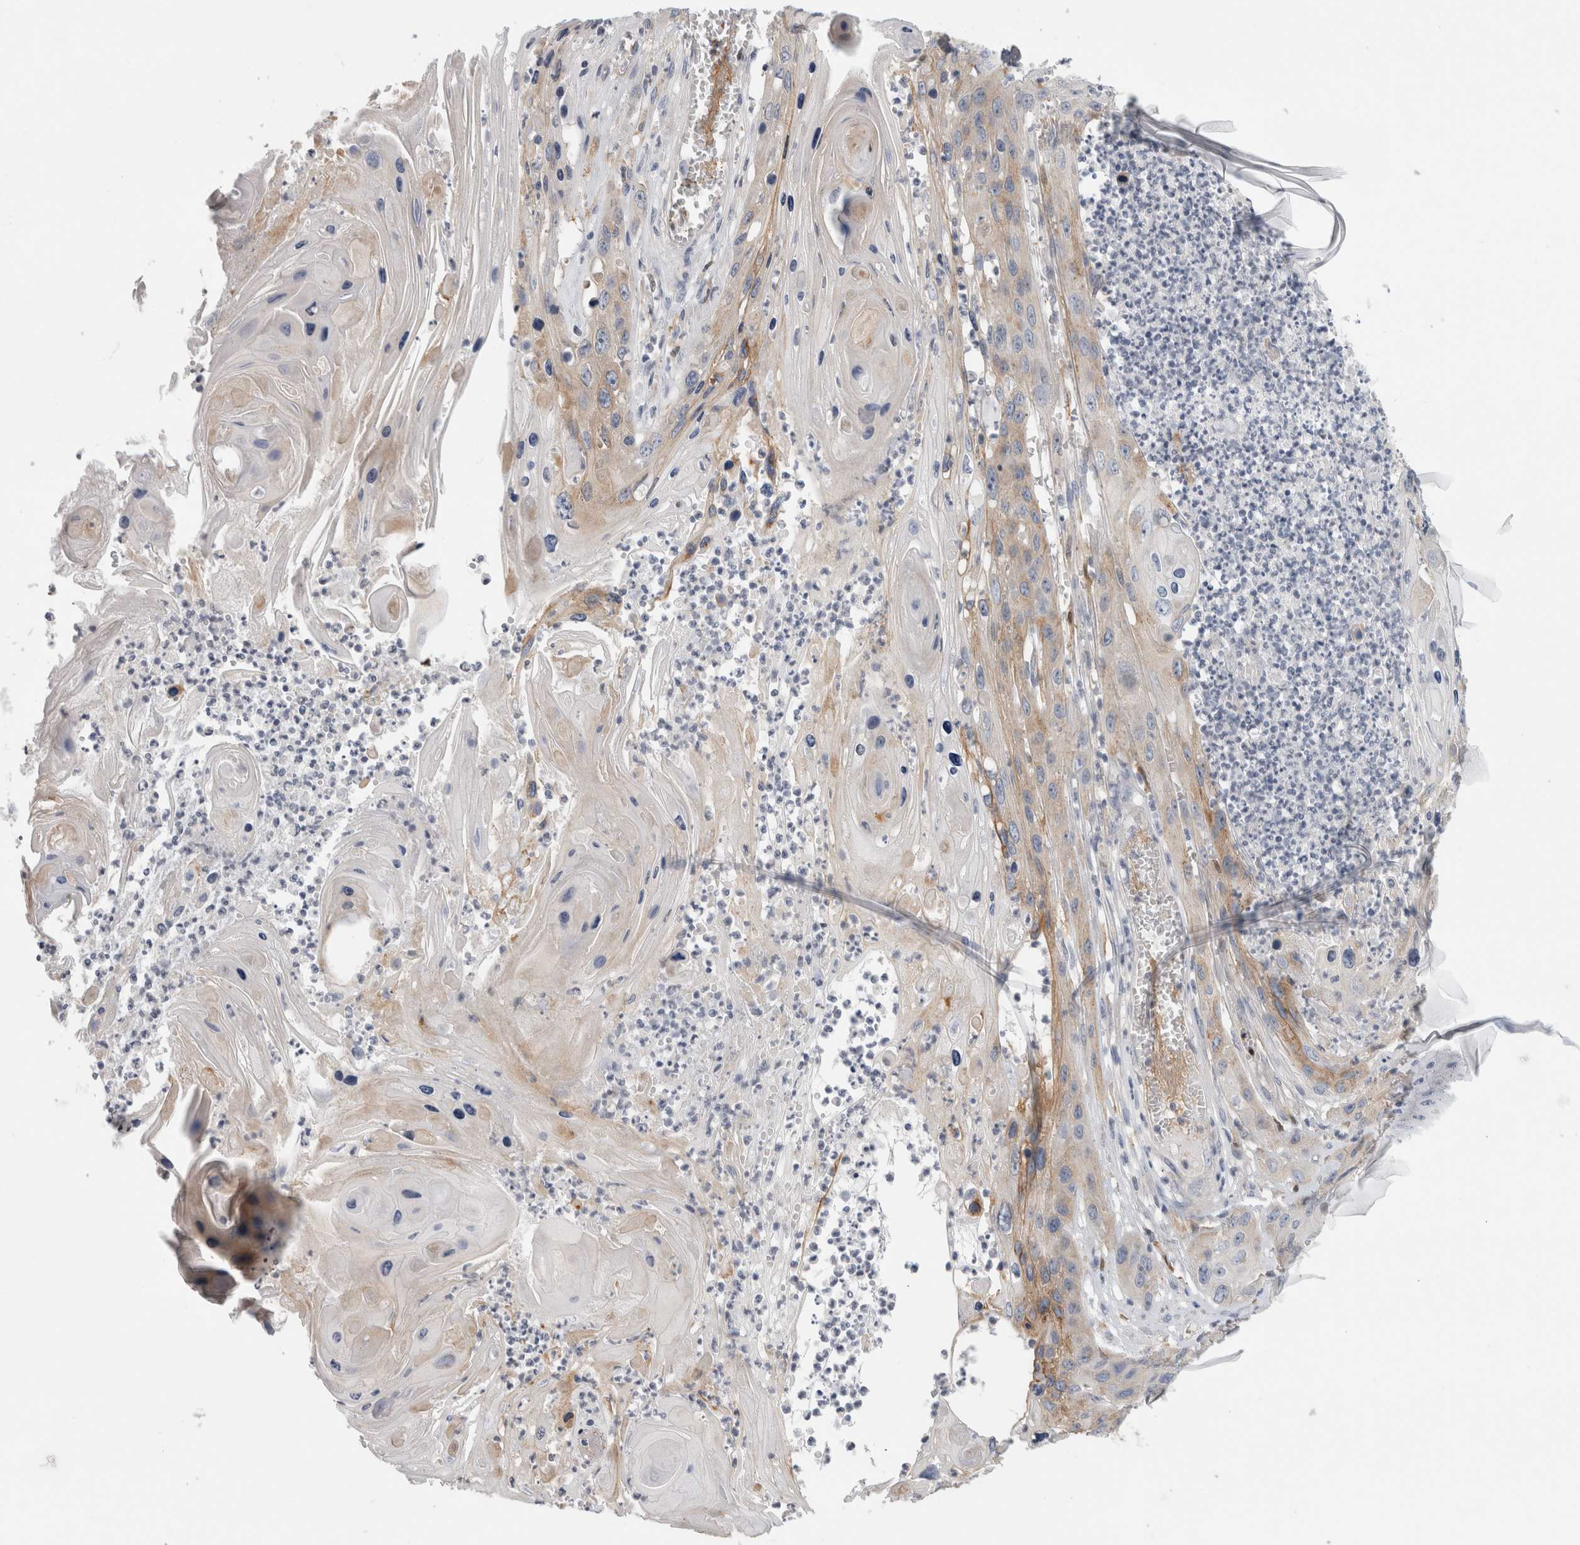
{"staining": {"intensity": "weak", "quantity": "<25%", "location": "cytoplasmic/membranous"}, "tissue": "skin cancer", "cell_type": "Tumor cells", "image_type": "cancer", "snomed": [{"axis": "morphology", "description": "Squamous cell carcinoma, NOS"}, {"axis": "topography", "description": "Skin"}], "caption": "This histopathology image is of skin squamous cell carcinoma stained with immunohistochemistry (IHC) to label a protein in brown with the nuclei are counter-stained blue. There is no staining in tumor cells. (Brightfield microscopy of DAB (3,3'-diaminobenzidine) immunohistochemistry at high magnification).", "gene": "SLC20A2", "patient": {"sex": "male", "age": 55}}